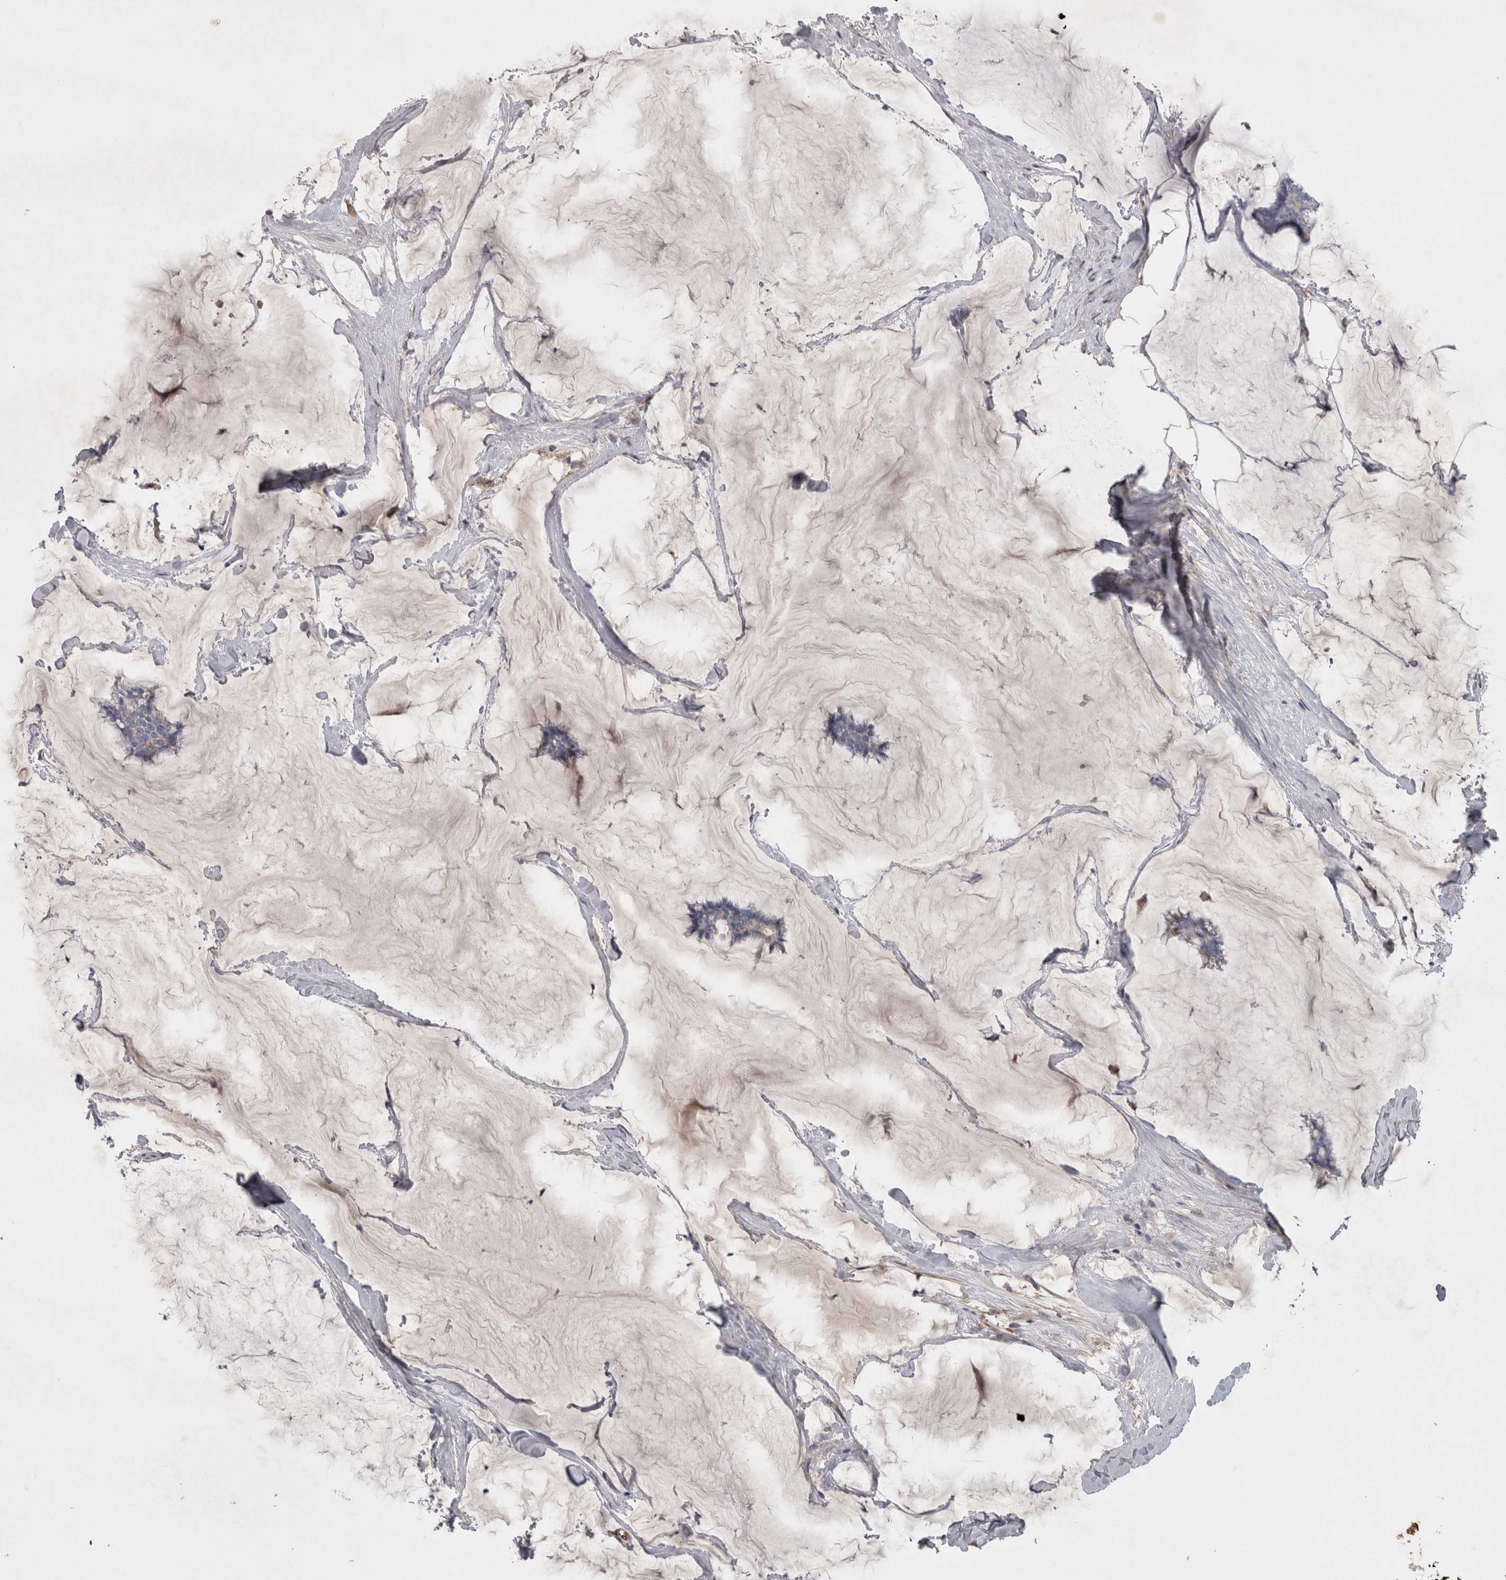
{"staining": {"intensity": "negative", "quantity": "none", "location": "none"}, "tissue": "breast cancer", "cell_type": "Tumor cells", "image_type": "cancer", "snomed": [{"axis": "morphology", "description": "Duct carcinoma"}, {"axis": "topography", "description": "Breast"}], "caption": "Breast invasive ductal carcinoma was stained to show a protein in brown. There is no significant staining in tumor cells.", "gene": "STRADB", "patient": {"sex": "female", "age": 93}}